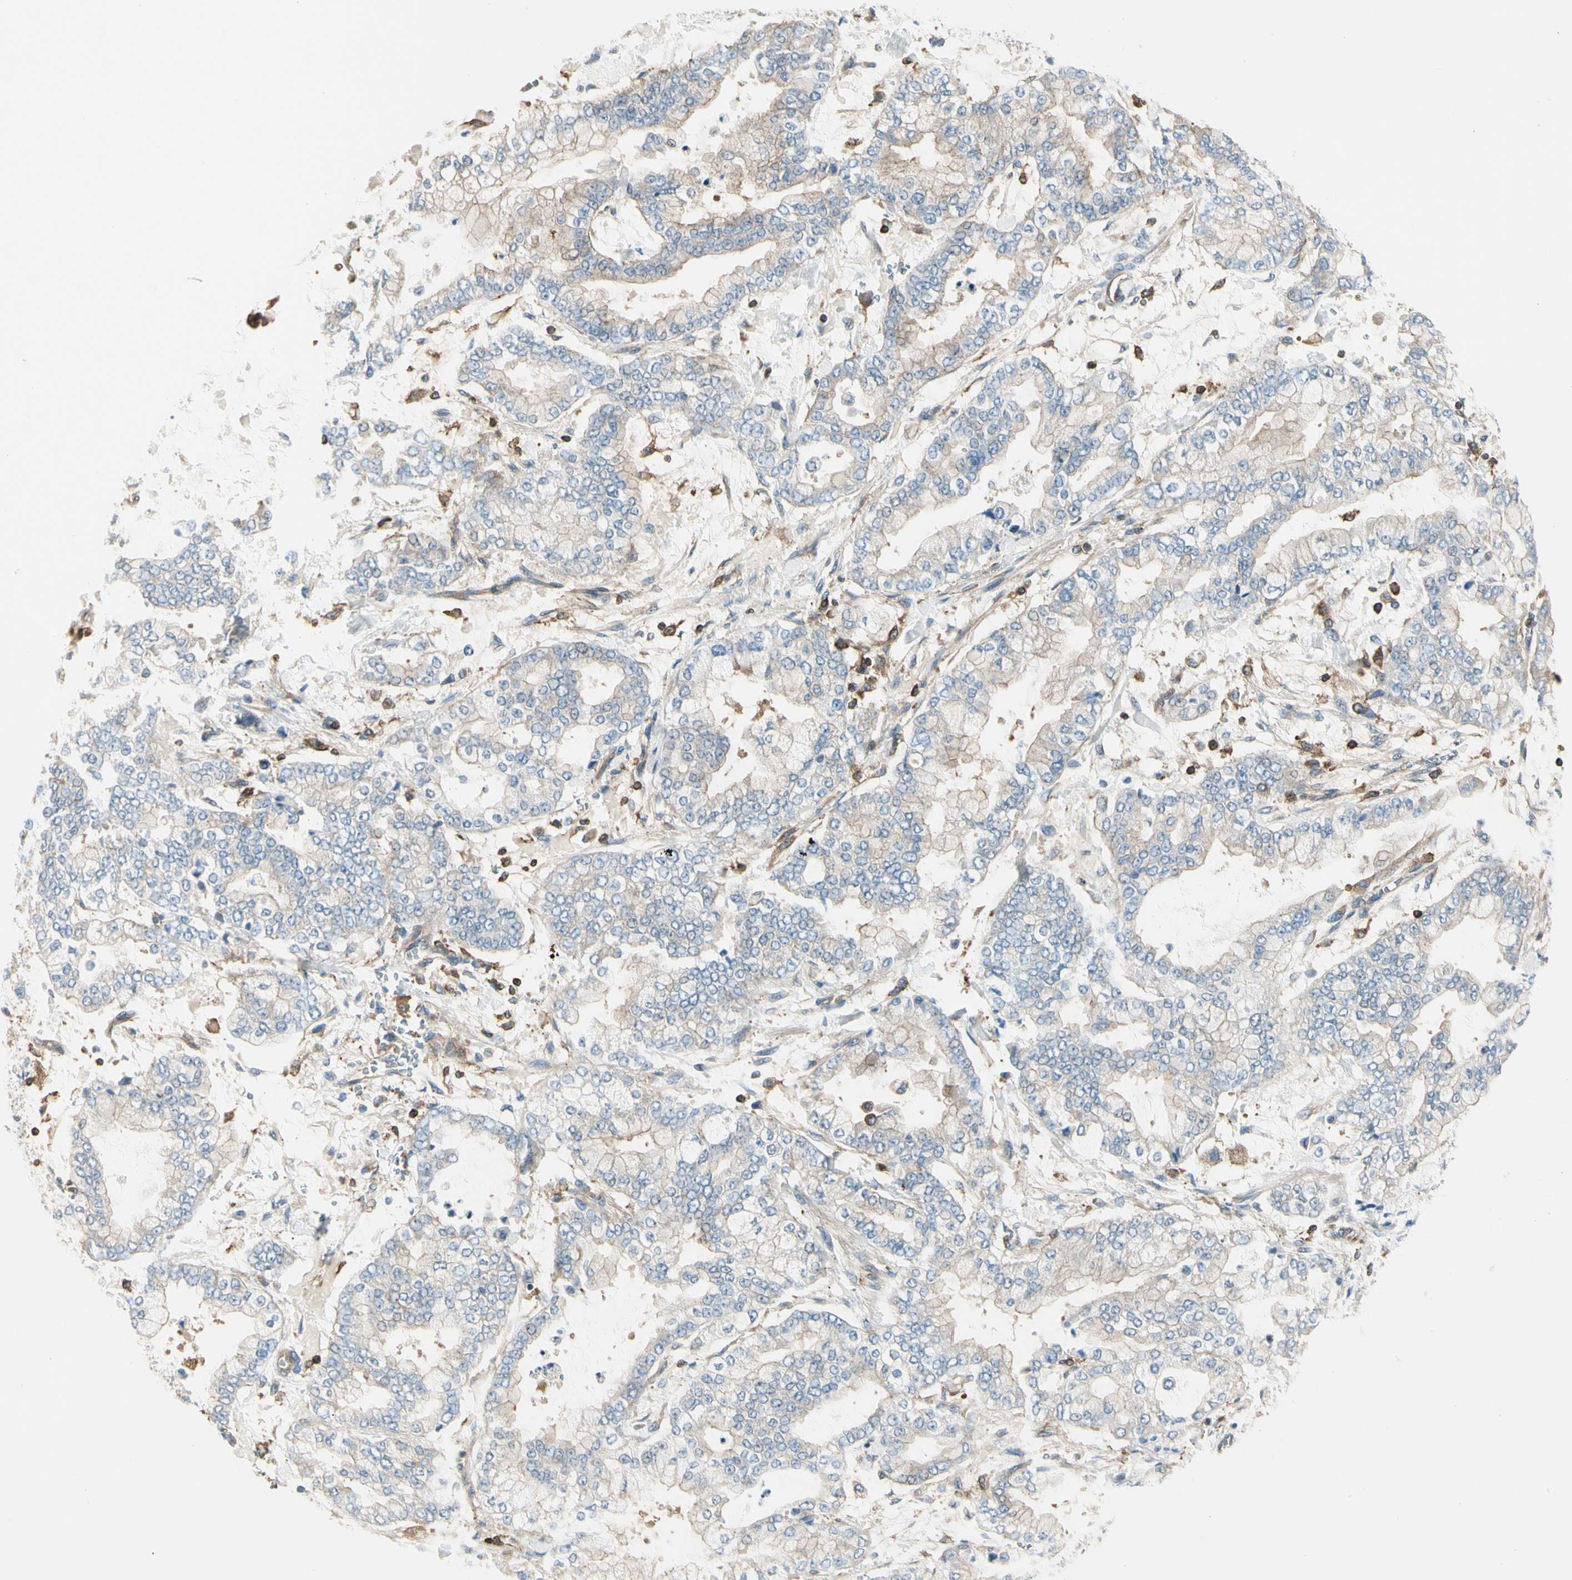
{"staining": {"intensity": "weak", "quantity": "<25%", "location": "cytoplasmic/membranous"}, "tissue": "stomach cancer", "cell_type": "Tumor cells", "image_type": "cancer", "snomed": [{"axis": "morphology", "description": "Normal tissue, NOS"}, {"axis": "morphology", "description": "Adenocarcinoma, NOS"}, {"axis": "topography", "description": "Stomach, upper"}, {"axis": "topography", "description": "Stomach"}], "caption": "Protein analysis of stomach adenocarcinoma shows no significant staining in tumor cells.", "gene": "CAPZA2", "patient": {"sex": "male", "age": 76}}